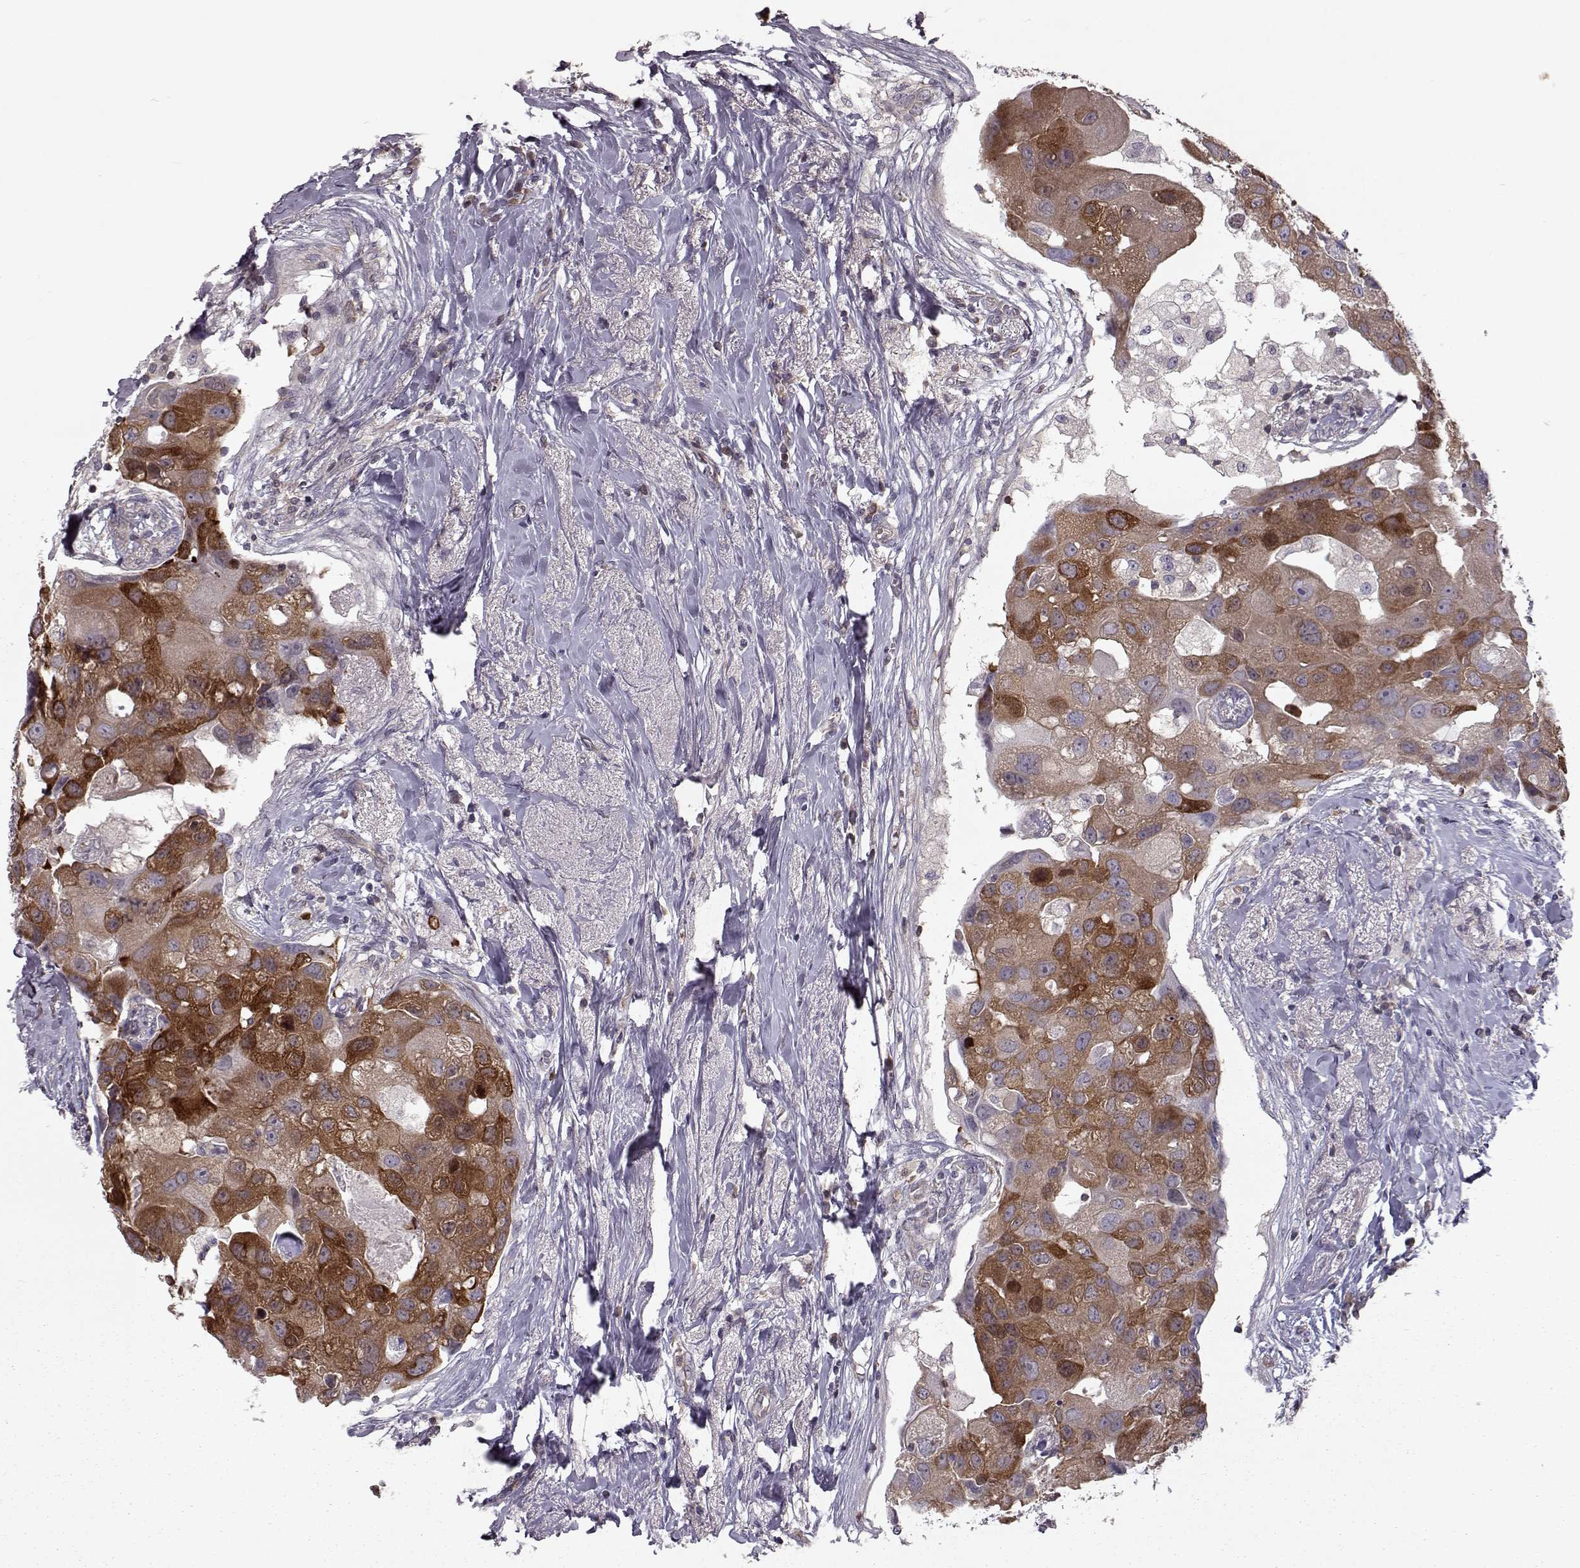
{"staining": {"intensity": "moderate", "quantity": ">75%", "location": "cytoplasmic/membranous"}, "tissue": "breast cancer", "cell_type": "Tumor cells", "image_type": "cancer", "snomed": [{"axis": "morphology", "description": "Duct carcinoma"}, {"axis": "topography", "description": "Breast"}], "caption": "This image demonstrates IHC staining of human infiltrating ductal carcinoma (breast), with medium moderate cytoplasmic/membranous staining in approximately >75% of tumor cells.", "gene": "RANBP1", "patient": {"sex": "female", "age": 43}}